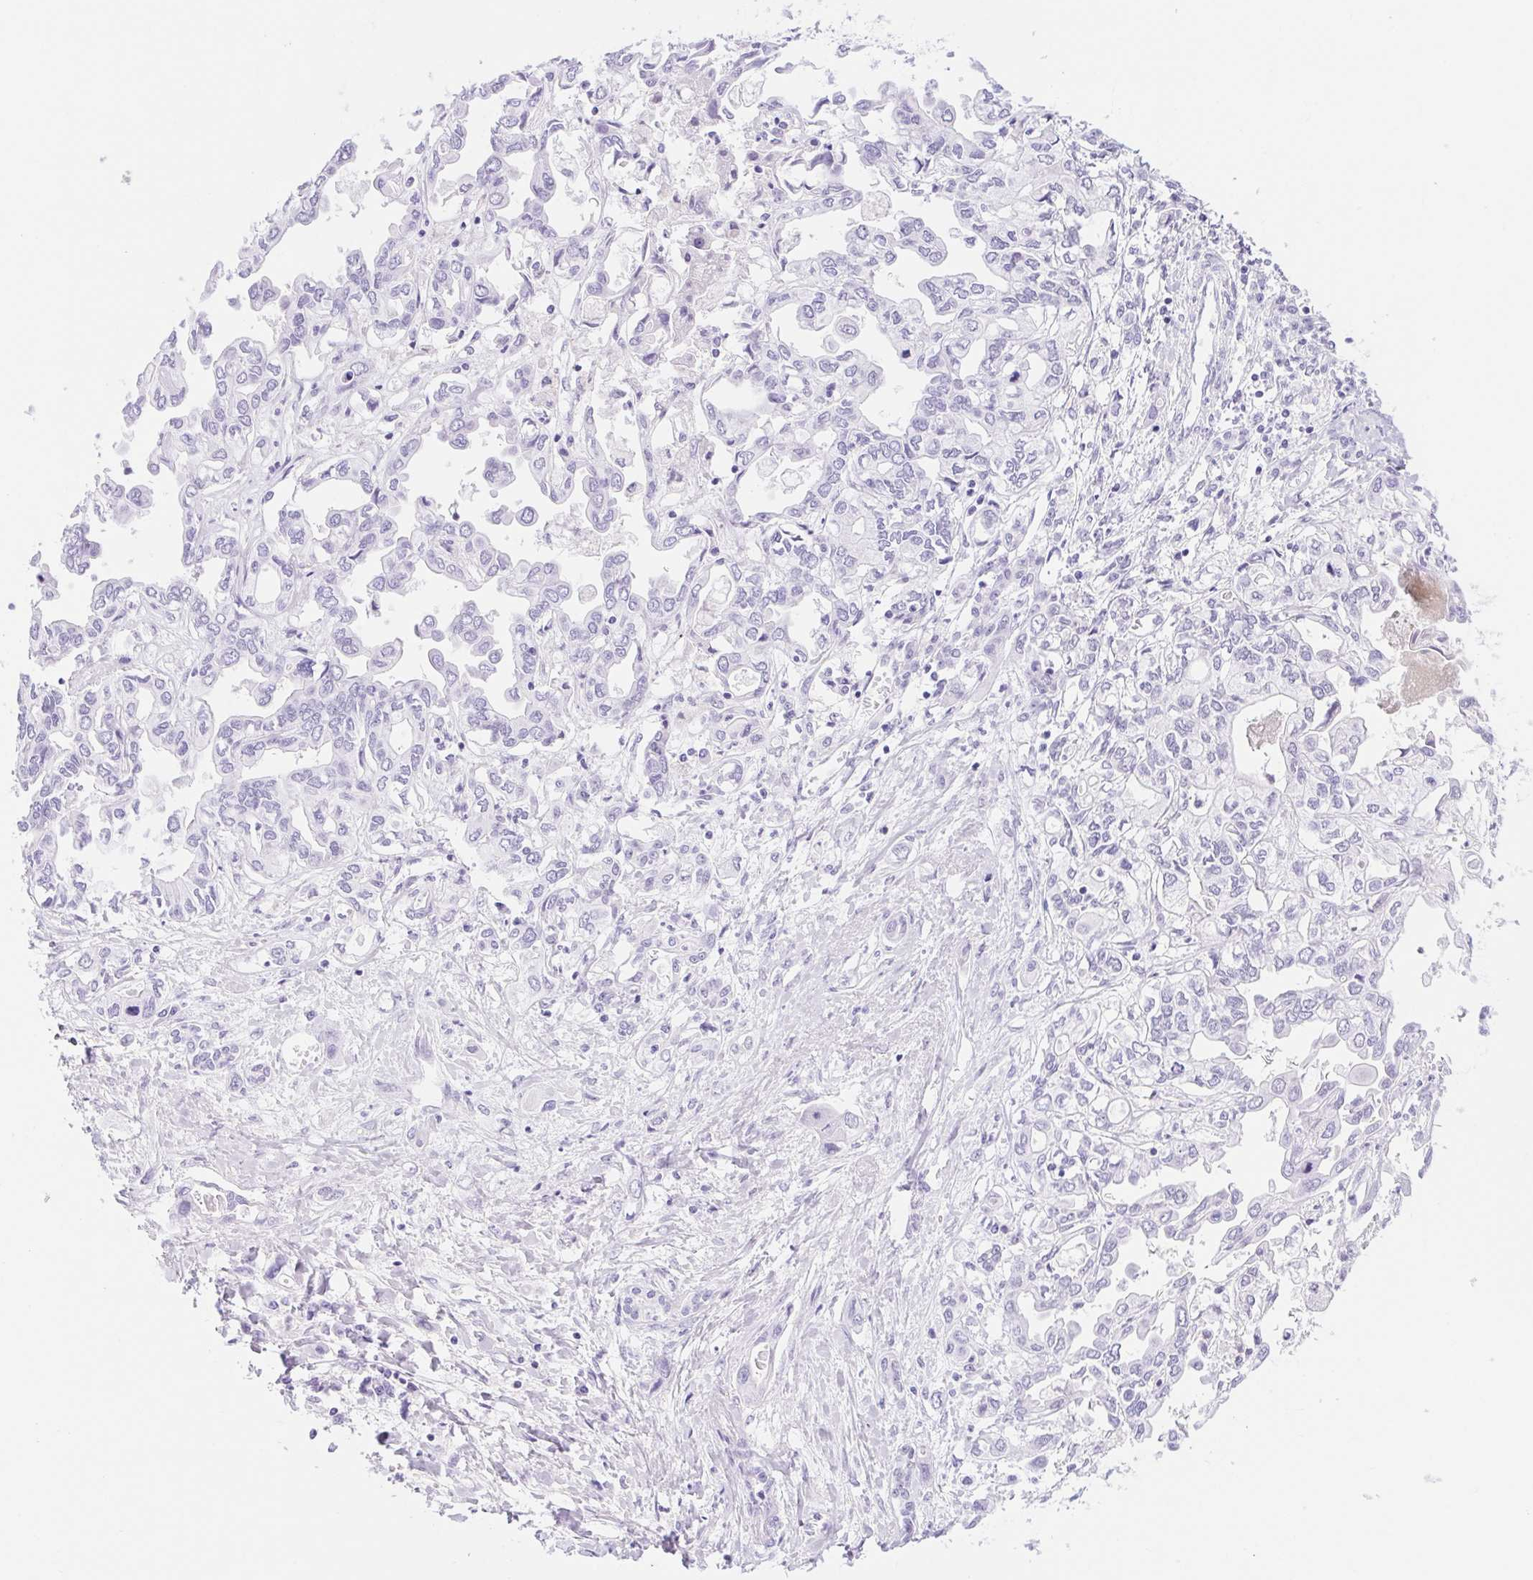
{"staining": {"intensity": "negative", "quantity": "none", "location": "none"}, "tissue": "liver cancer", "cell_type": "Tumor cells", "image_type": "cancer", "snomed": [{"axis": "morphology", "description": "Cholangiocarcinoma"}, {"axis": "topography", "description": "Liver"}], "caption": "There is no significant expression in tumor cells of cholangiocarcinoma (liver).", "gene": "CAND1", "patient": {"sex": "female", "age": 64}}